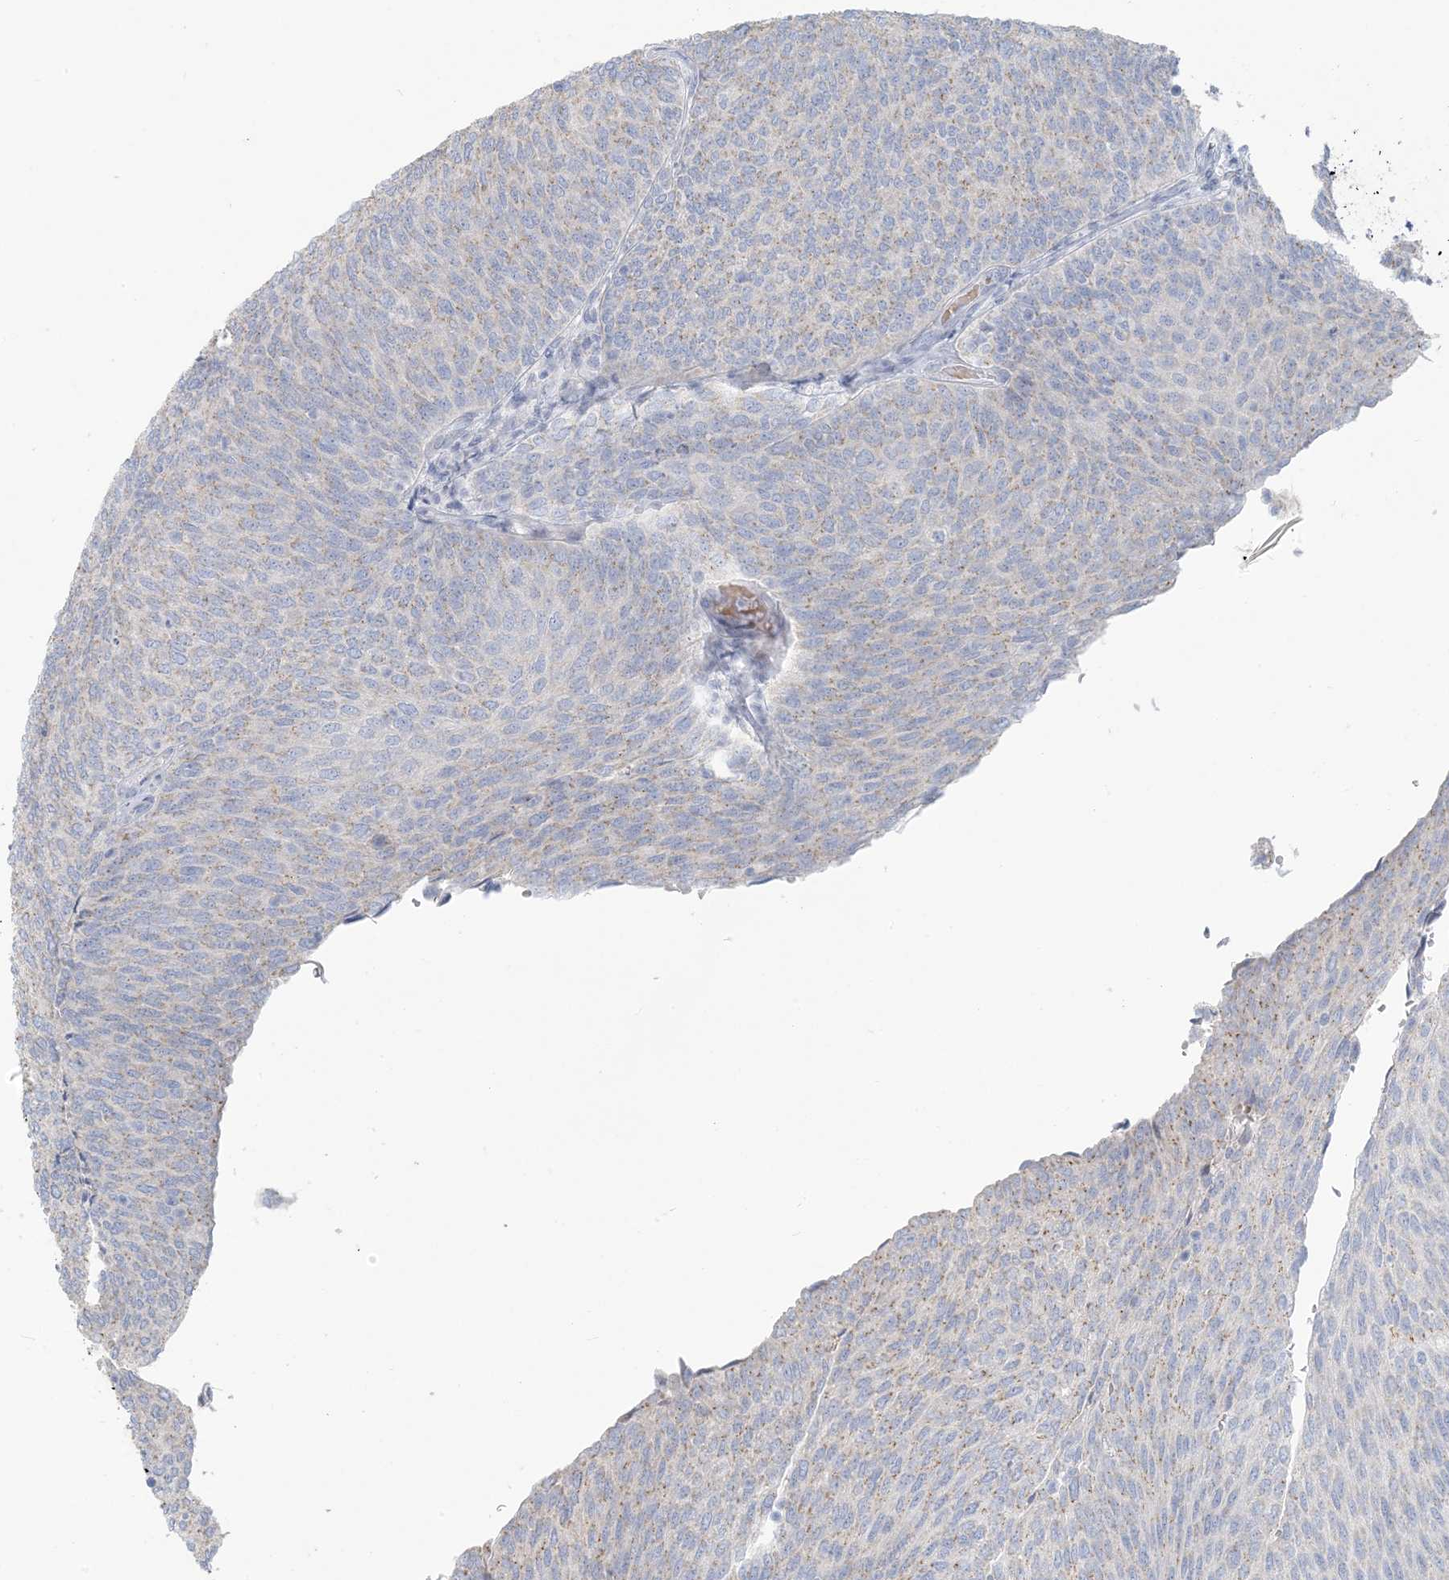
{"staining": {"intensity": "weak", "quantity": "<25%", "location": "cytoplasmic/membranous"}, "tissue": "urothelial cancer", "cell_type": "Tumor cells", "image_type": "cancer", "snomed": [{"axis": "morphology", "description": "Urothelial carcinoma, Low grade"}, {"axis": "topography", "description": "Urinary bladder"}], "caption": "The image displays no staining of tumor cells in urothelial cancer.", "gene": "SCML1", "patient": {"sex": "female", "age": 79}}